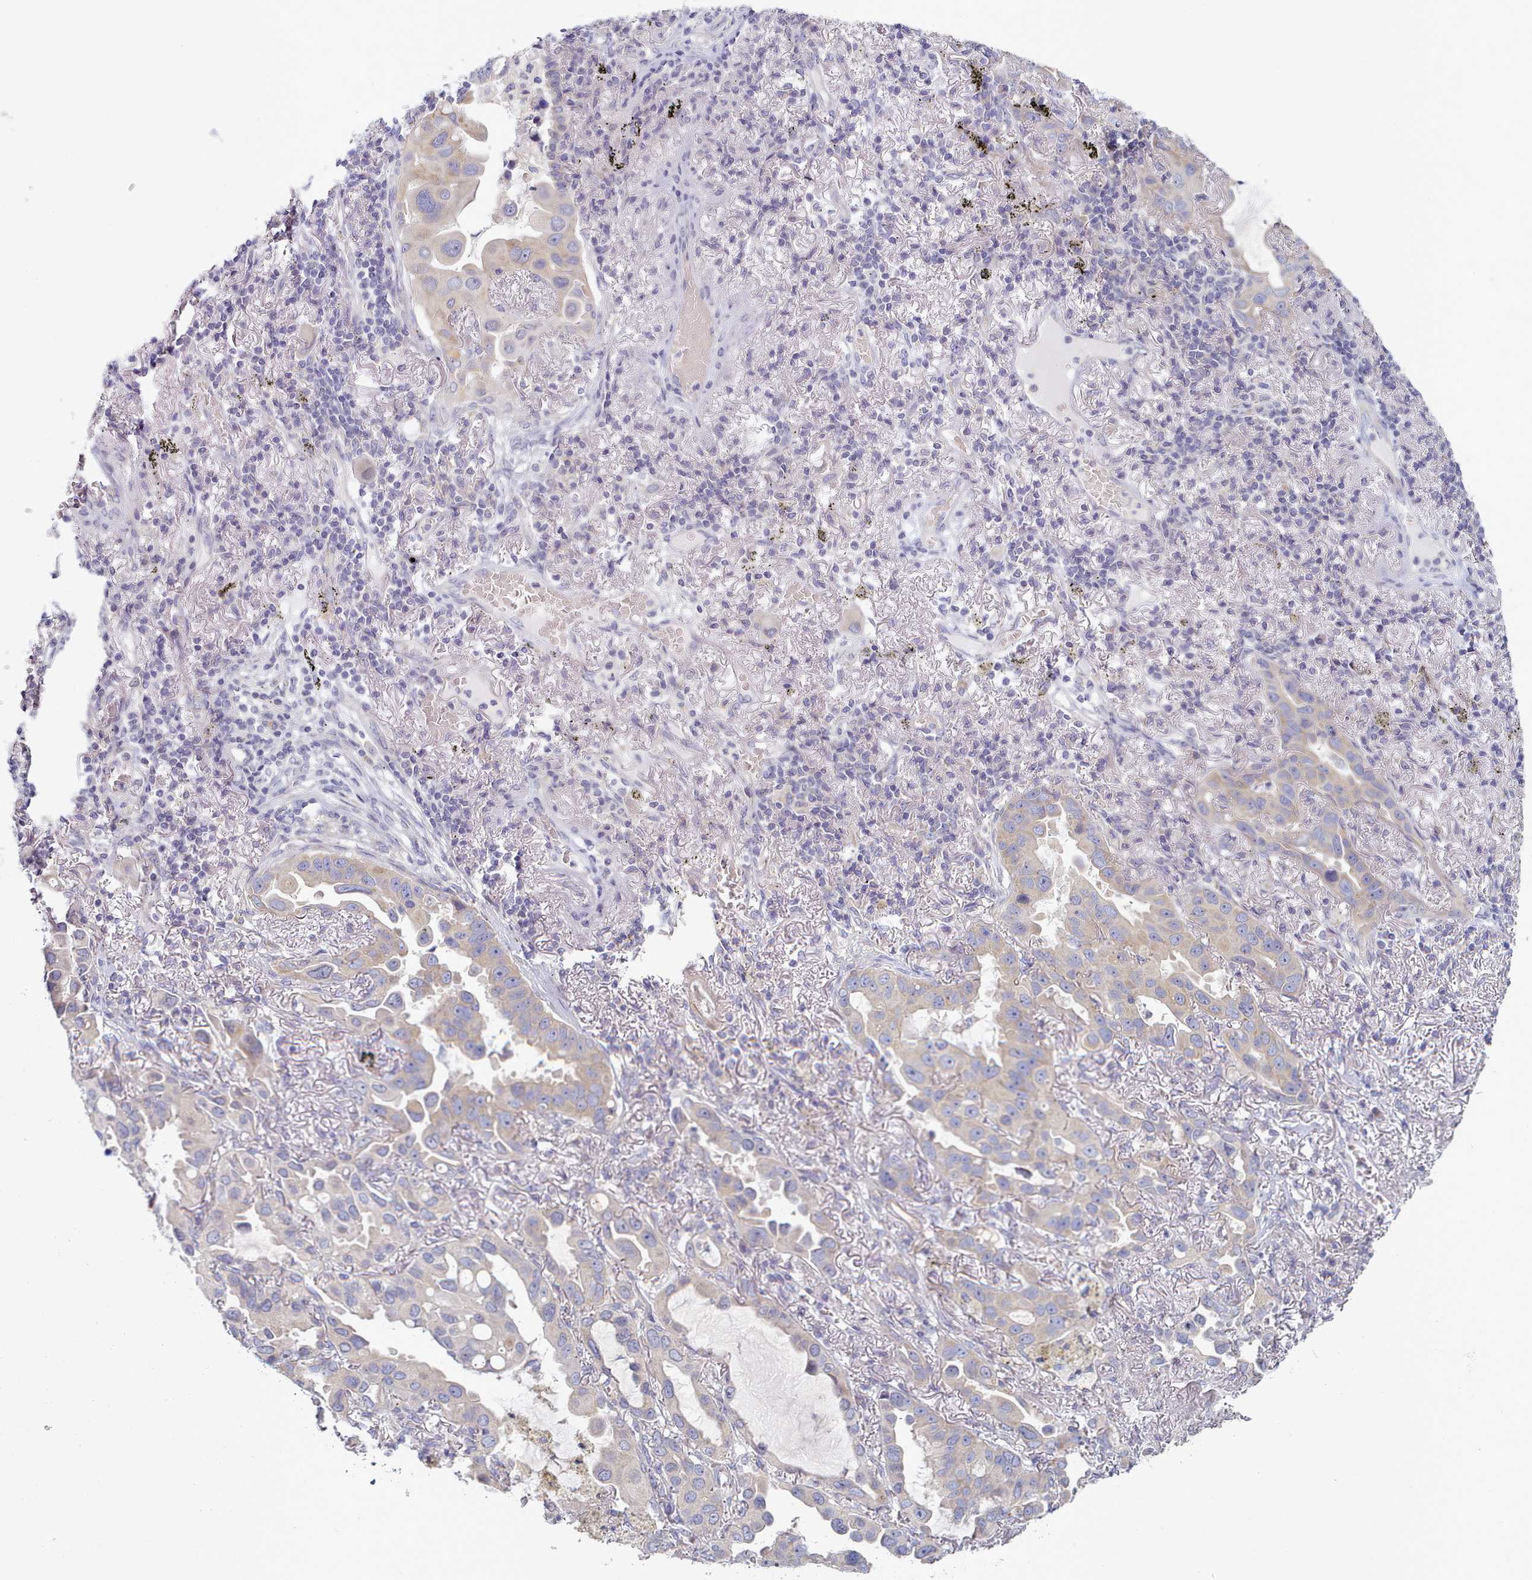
{"staining": {"intensity": "moderate", "quantity": "25%-75%", "location": "cytoplasmic/membranous"}, "tissue": "lung cancer", "cell_type": "Tumor cells", "image_type": "cancer", "snomed": [{"axis": "morphology", "description": "Adenocarcinoma, NOS"}, {"axis": "topography", "description": "Lung"}], "caption": "Protein staining of lung cancer (adenocarcinoma) tissue demonstrates moderate cytoplasmic/membranous expression in approximately 25%-75% of tumor cells.", "gene": "TYW1B", "patient": {"sex": "male", "age": 64}}